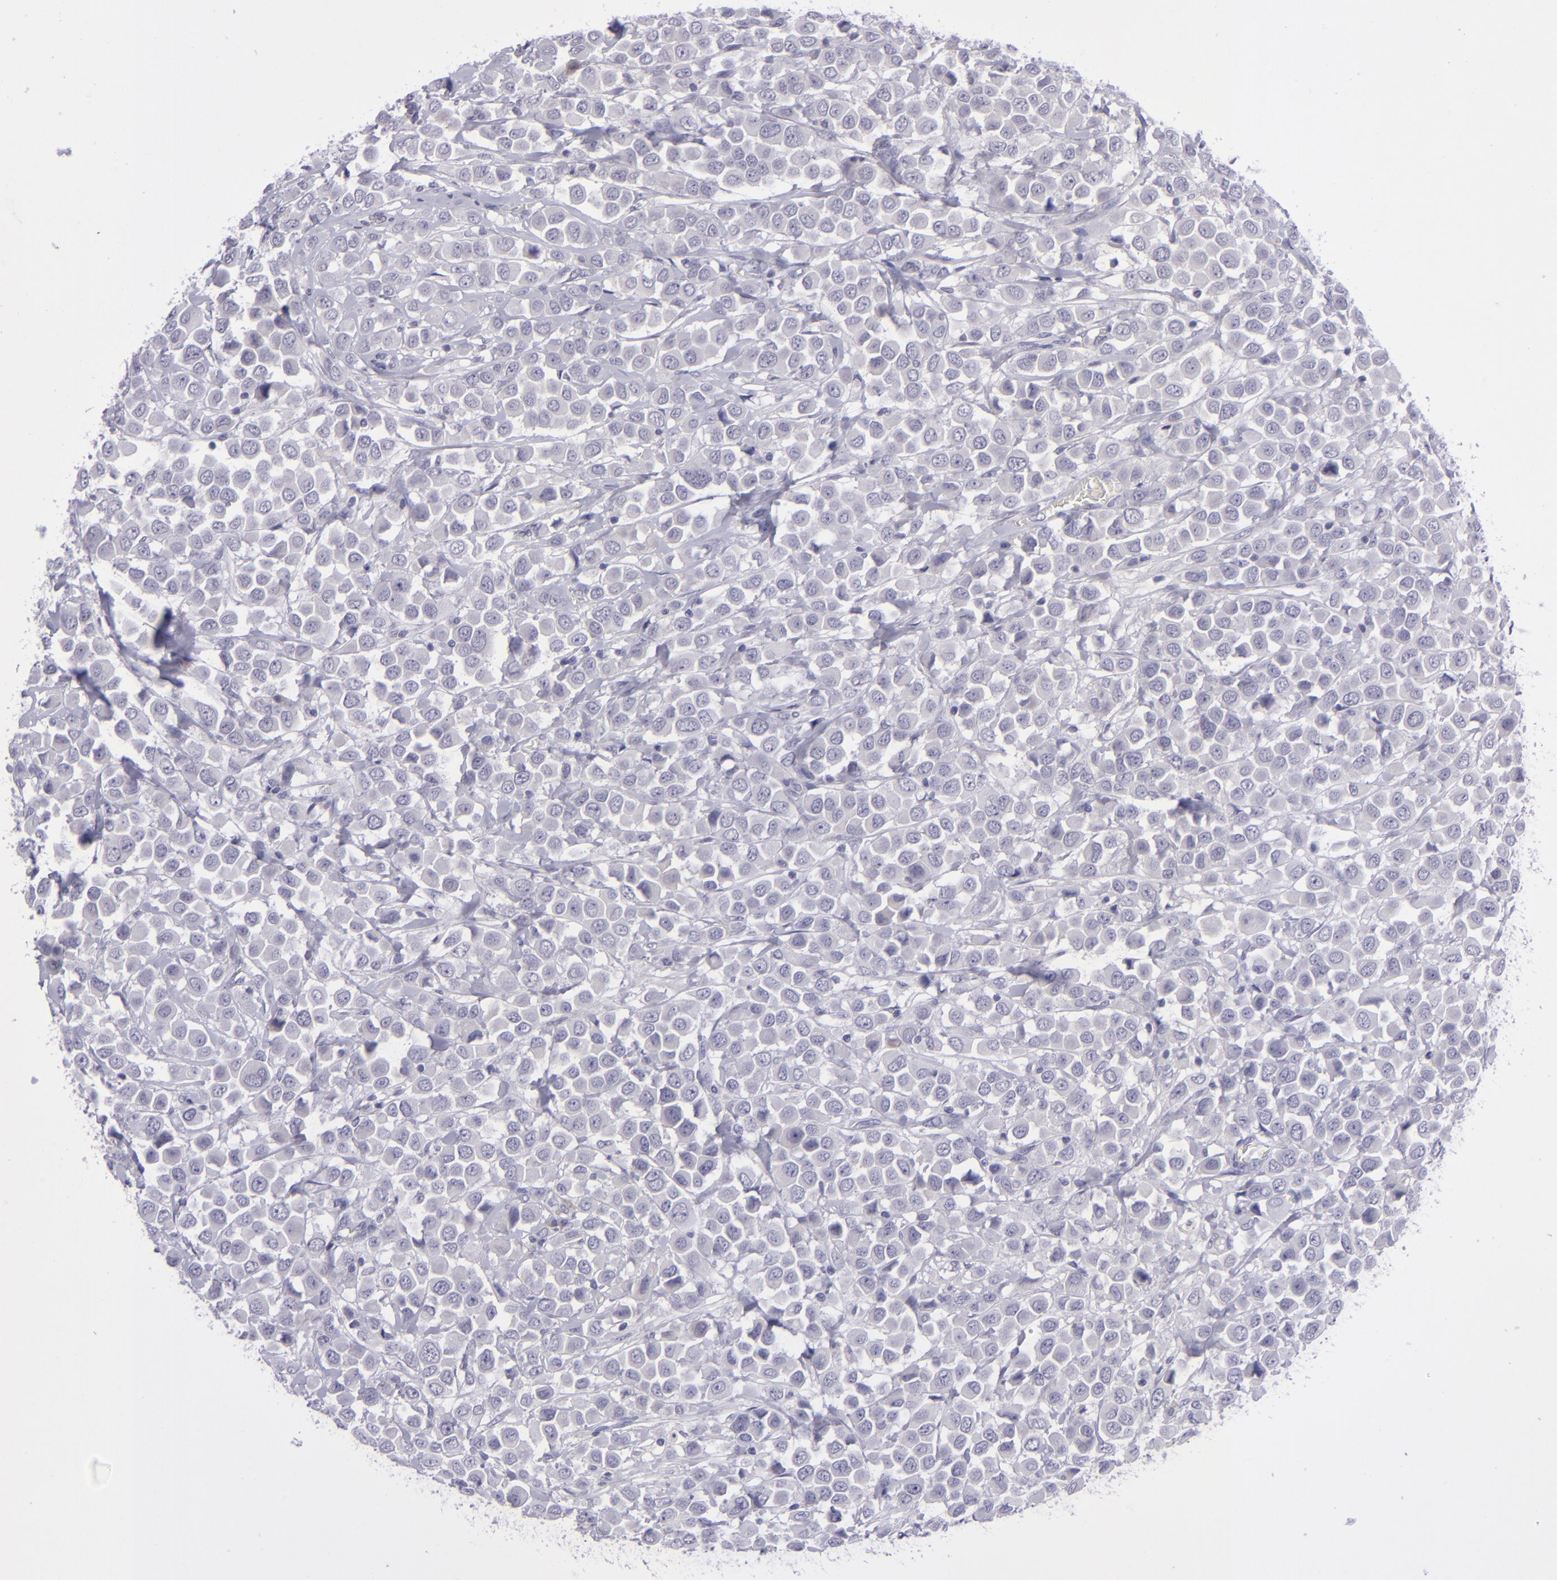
{"staining": {"intensity": "negative", "quantity": "none", "location": "none"}, "tissue": "breast cancer", "cell_type": "Tumor cells", "image_type": "cancer", "snomed": [{"axis": "morphology", "description": "Duct carcinoma"}, {"axis": "topography", "description": "Breast"}], "caption": "Tumor cells are negative for protein expression in human breast cancer (invasive ductal carcinoma).", "gene": "POU2F2", "patient": {"sex": "female", "age": 61}}